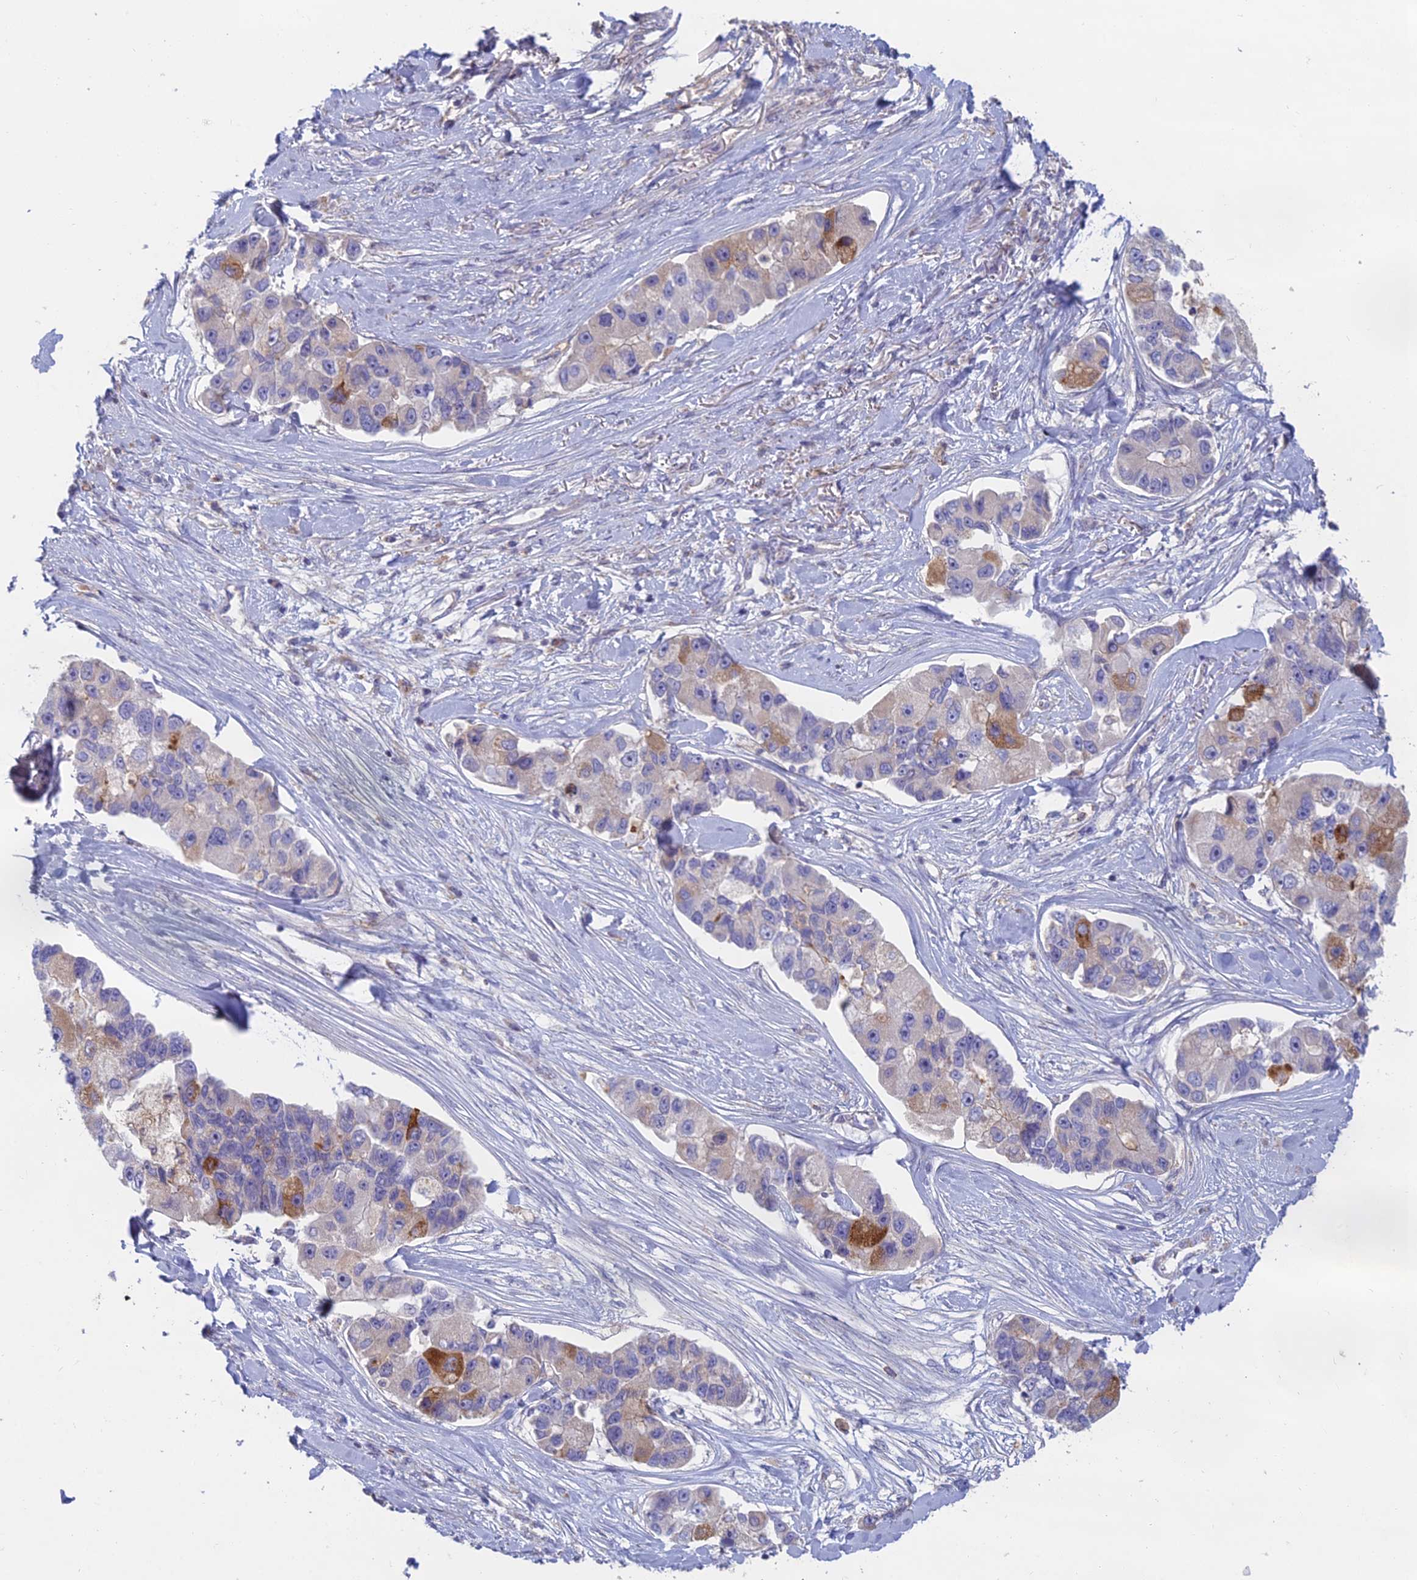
{"staining": {"intensity": "moderate", "quantity": "<25%", "location": "cytoplasmic/membranous"}, "tissue": "lung cancer", "cell_type": "Tumor cells", "image_type": "cancer", "snomed": [{"axis": "morphology", "description": "Adenocarcinoma, NOS"}, {"axis": "topography", "description": "Lung"}], "caption": "IHC staining of lung cancer (adenocarcinoma), which reveals low levels of moderate cytoplasmic/membranous positivity in approximately <25% of tumor cells indicating moderate cytoplasmic/membranous protein staining. The staining was performed using DAB (brown) for protein detection and nuclei were counterstained in hematoxylin (blue).", "gene": "IFTAP", "patient": {"sex": "female", "age": 54}}